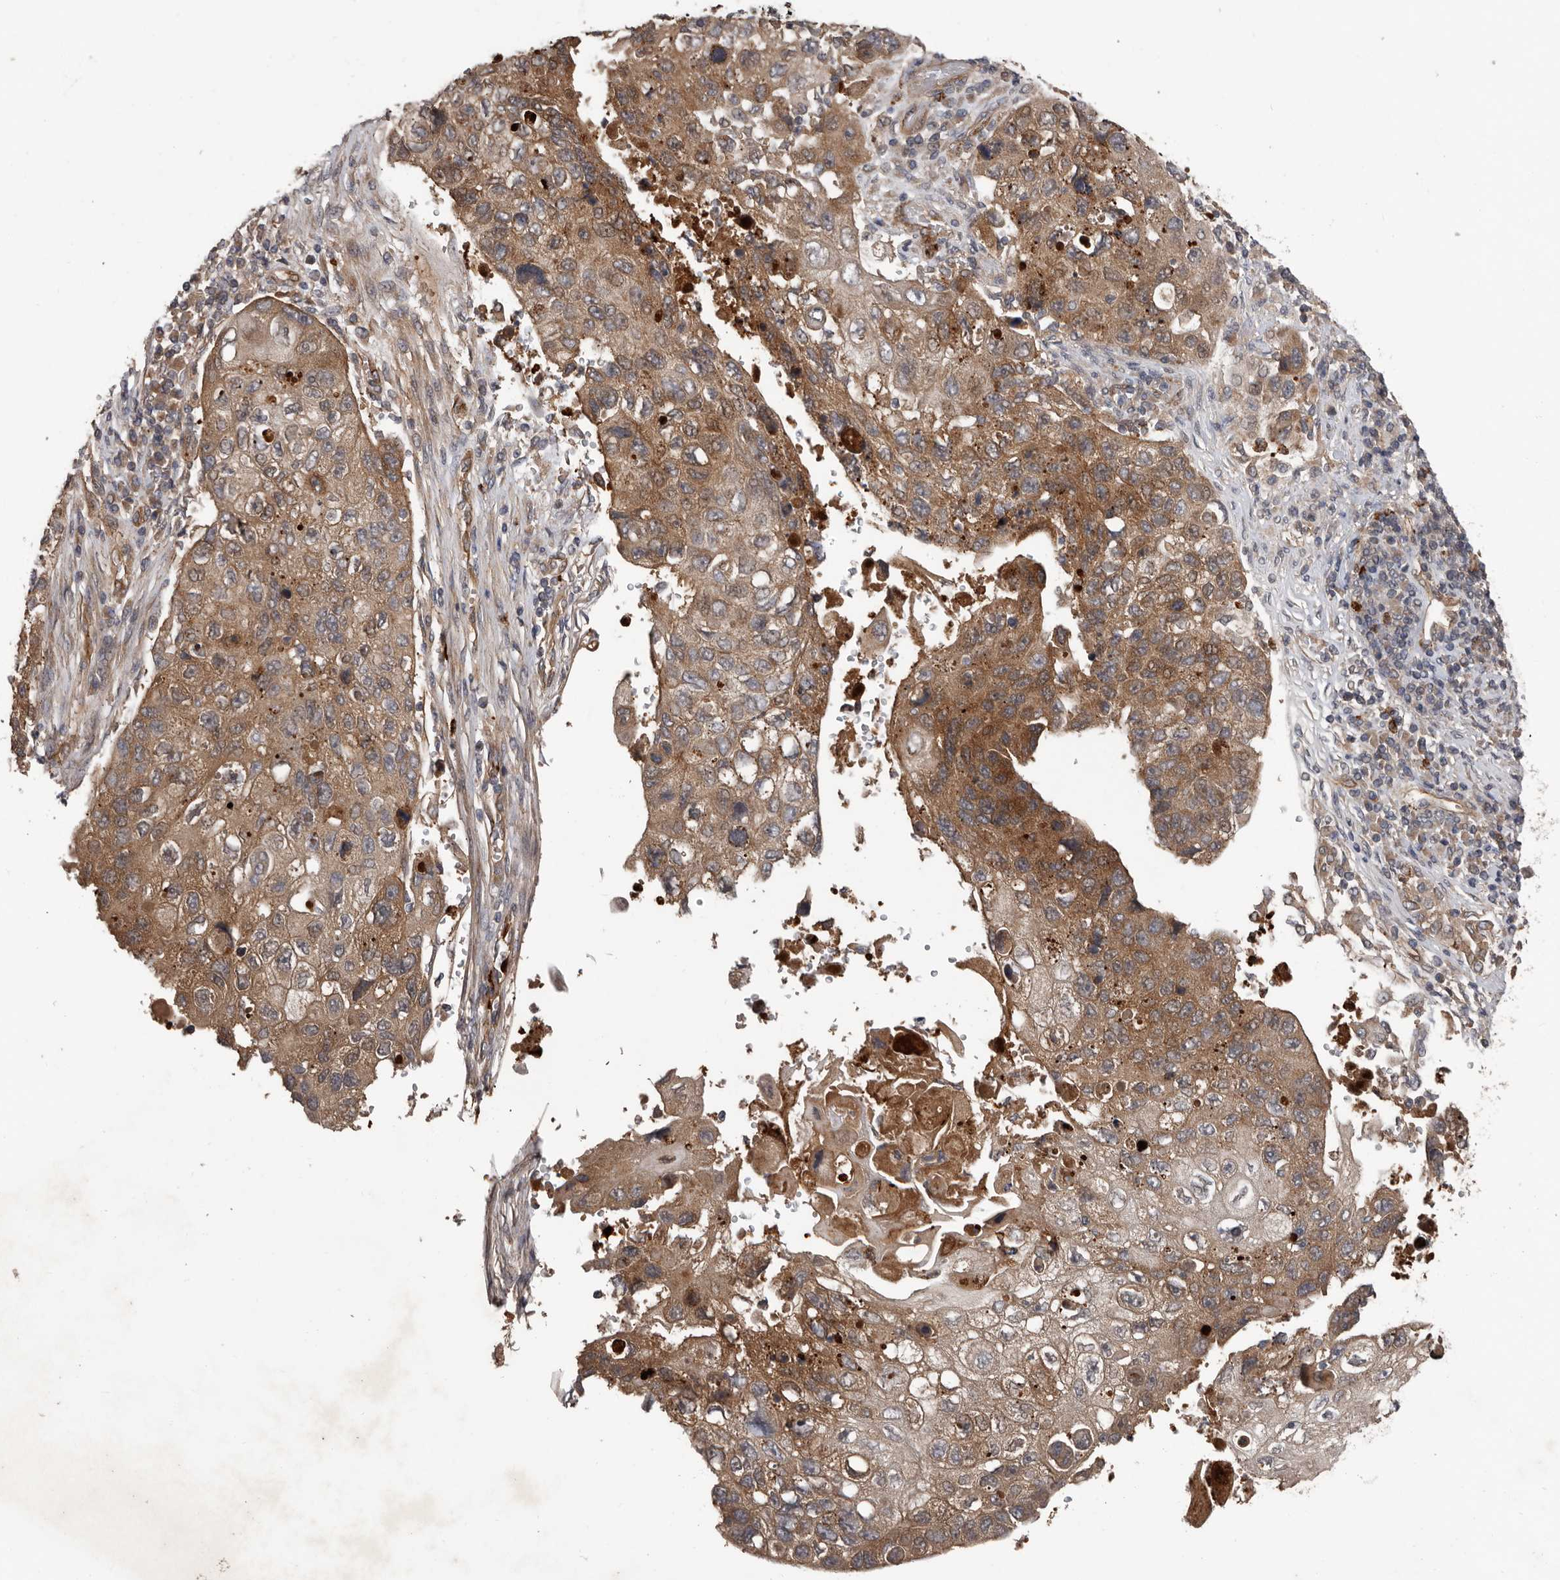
{"staining": {"intensity": "moderate", "quantity": ">75%", "location": "cytoplasmic/membranous"}, "tissue": "lung cancer", "cell_type": "Tumor cells", "image_type": "cancer", "snomed": [{"axis": "morphology", "description": "Squamous cell carcinoma, NOS"}, {"axis": "topography", "description": "Lung"}], "caption": "Lung cancer tissue demonstrates moderate cytoplasmic/membranous positivity in approximately >75% of tumor cells The staining was performed using DAB, with brown indicating positive protein expression. Nuclei are stained blue with hematoxylin.", "gene": "ARHGEF5", "patient": {"sex": "male", "age": 61}}